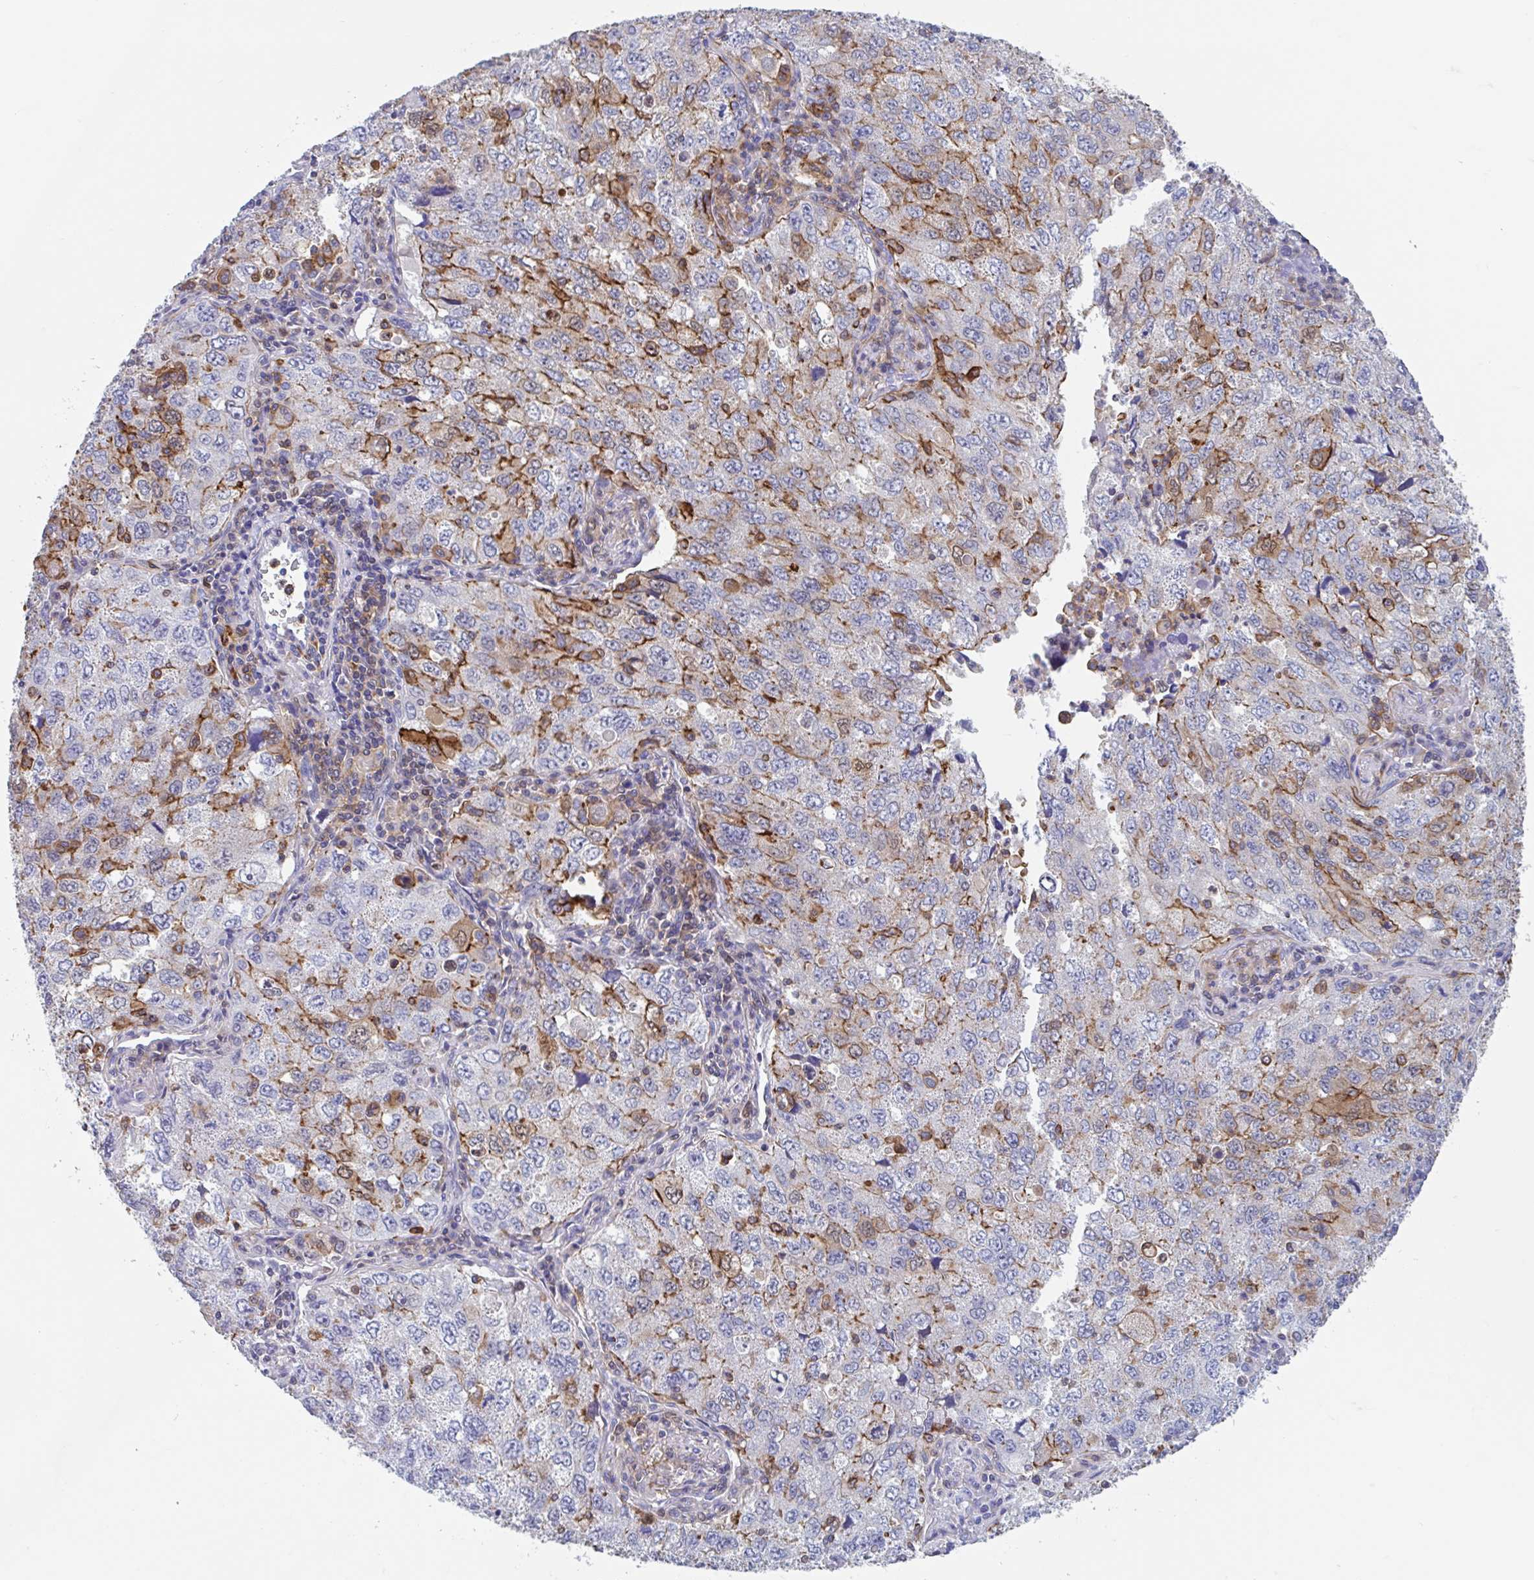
{"staining": {"intensity": "moderate", "quantity": "<25%", "location": "cytoplasmic/membranous"}, "tissue": "lung cancer", "cell_type": "Tumor cells", "image_type": "cancer", "snomed": [{"axis": "morphology", "description": "Adenocarcinoma, NOS"}, {"axis": "topography", "description": "Lung"}], "caption": "Immunohistochemistry (DAB) staining of human adenocarcinoma (lung) demonstrates moderate cytoplasmic/membranous protein positivity in approximately <25% of tumor cells.", "gene": "EFHD1", "patient": {"sex": "female", "age": 57}}